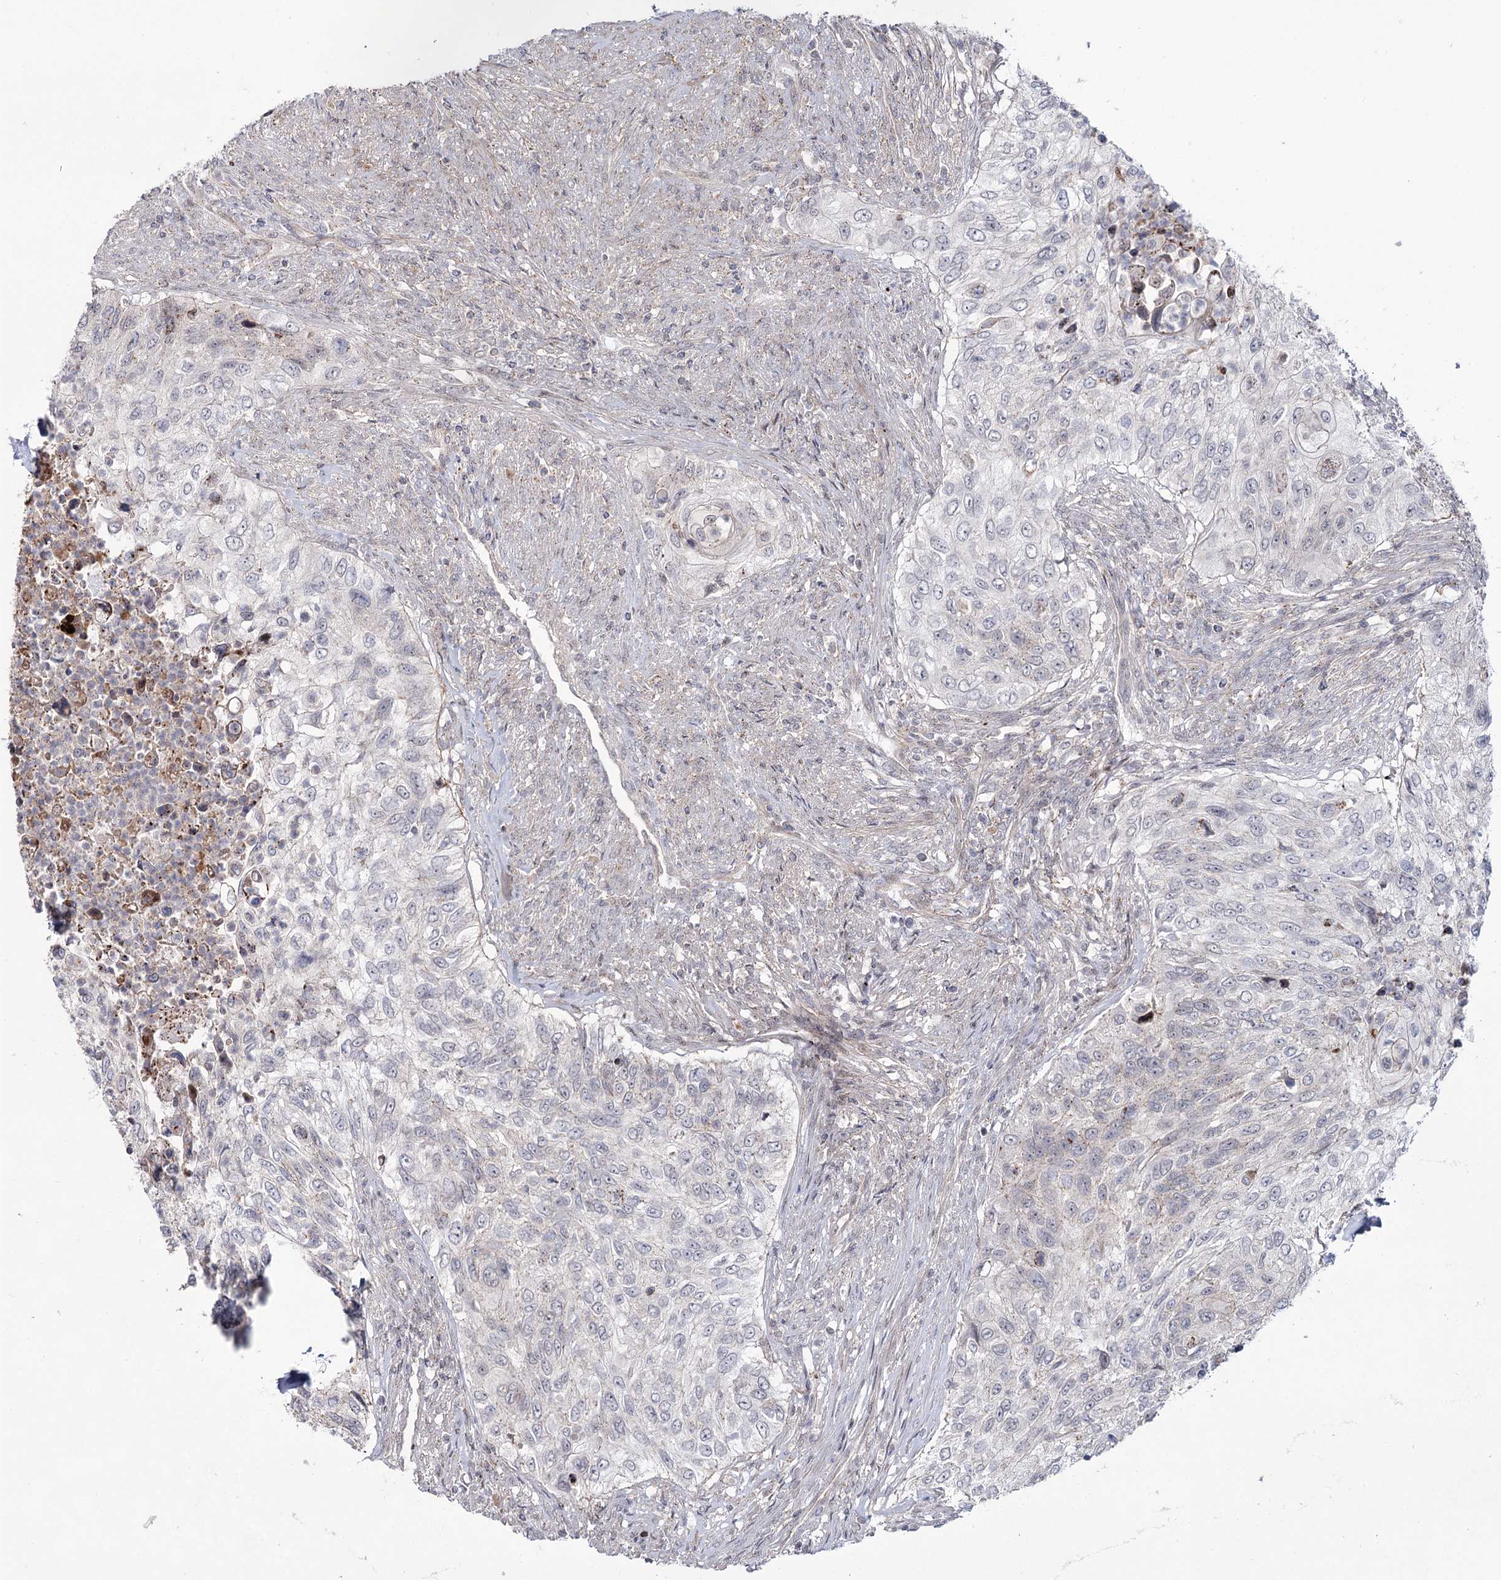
{"staining": {"intensity": "negative", "quantity": "none", "location": "none"}, "tissue": "urothelial cancer", "cell_type": "Tumor cells", "image_type": "cancer", "snomed": [{"axis": "morphology", "description": "Urothelial carcinoma, High grade"}, {"axis": "topography", "description": "Urinary bladder"}], "caption": "A photomicrograph of human urothelial carcinoma (high-grade) is negative for staining in tumor cells.", "gene": "ATL2", "patient": {"sex": "female", "age": 60}}